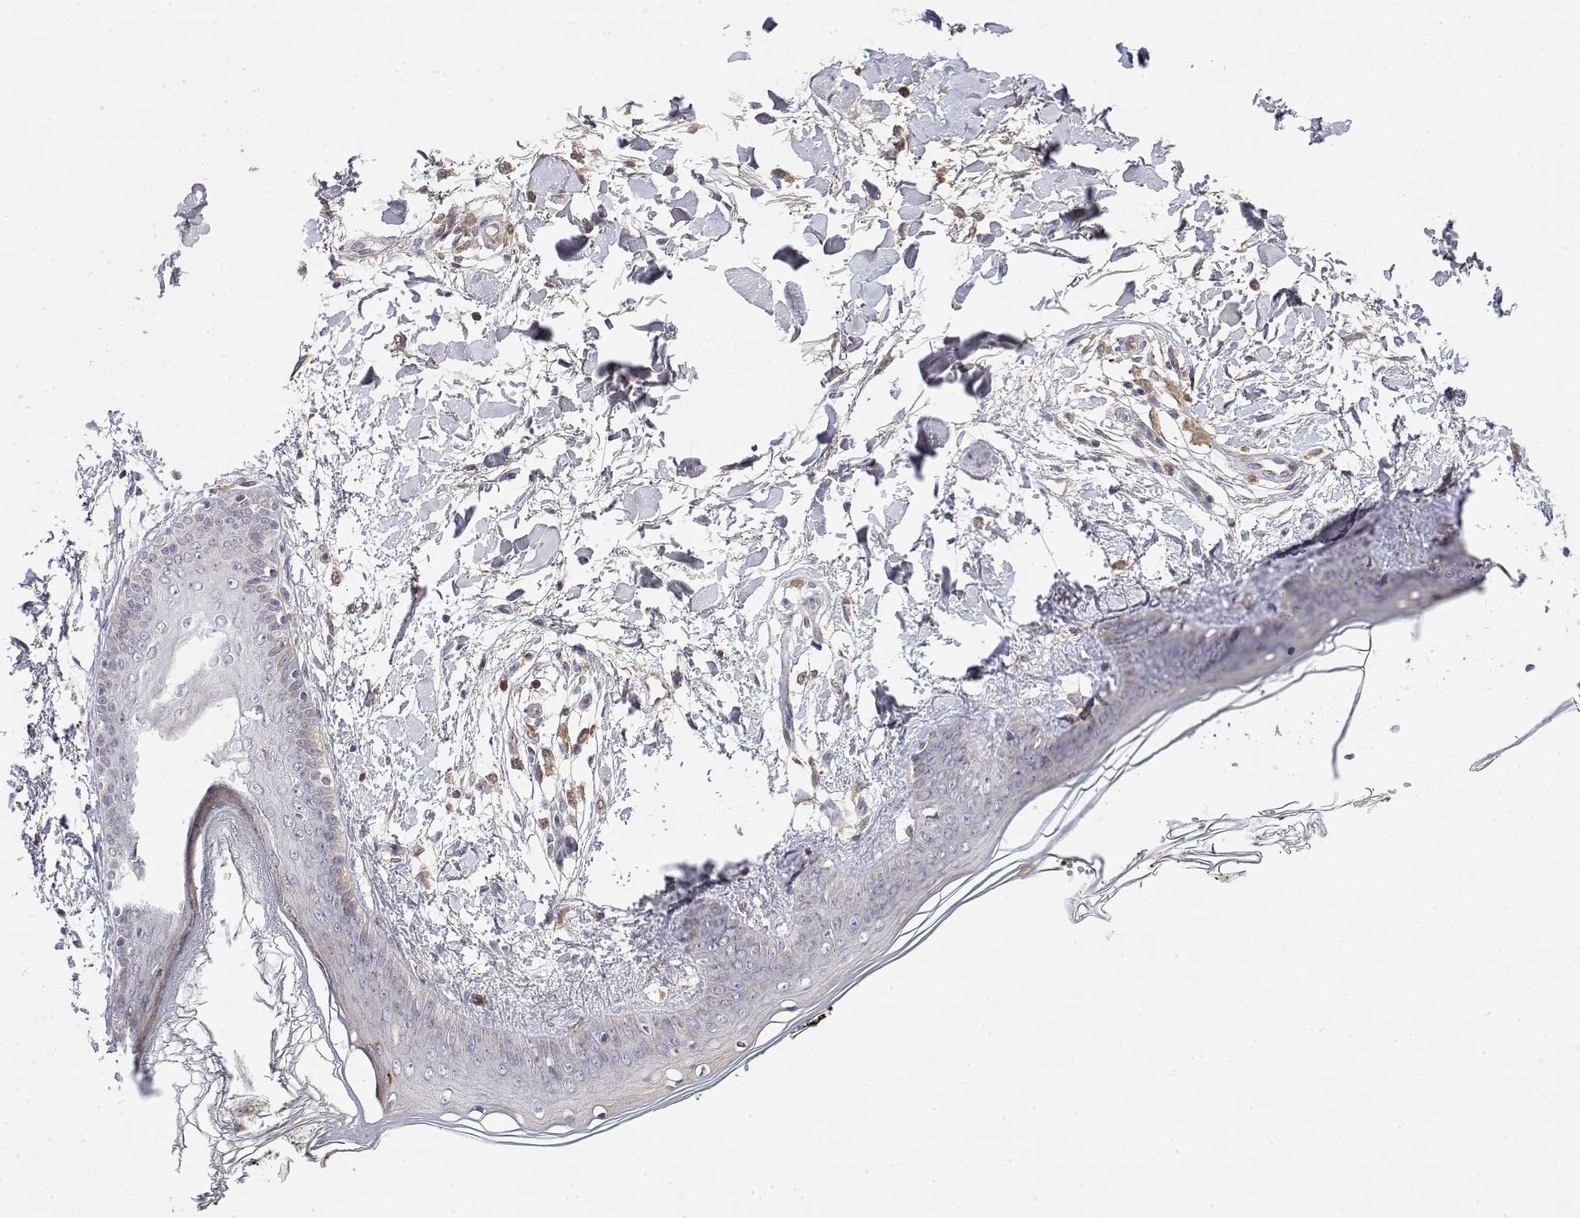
{"staining": {"intensity": "negative", "quantity": "none", "location": "none"}, "tissue": "skin", "cell_type": "Fibroblasts", "image_type": "normal", "snomed": [{"axis": "morphology", "description": "Normal tissue, NOS"}, {"axis": "topography", "description": "Skin"}], "caption": "The image shows no significant staining in fibroblasts of skin. (DAB immunohistochemistry (IHC) with hematoxylin counter stain).", "gene": "IGFBP4", "patient": {"sex": "female", "age": 34}}